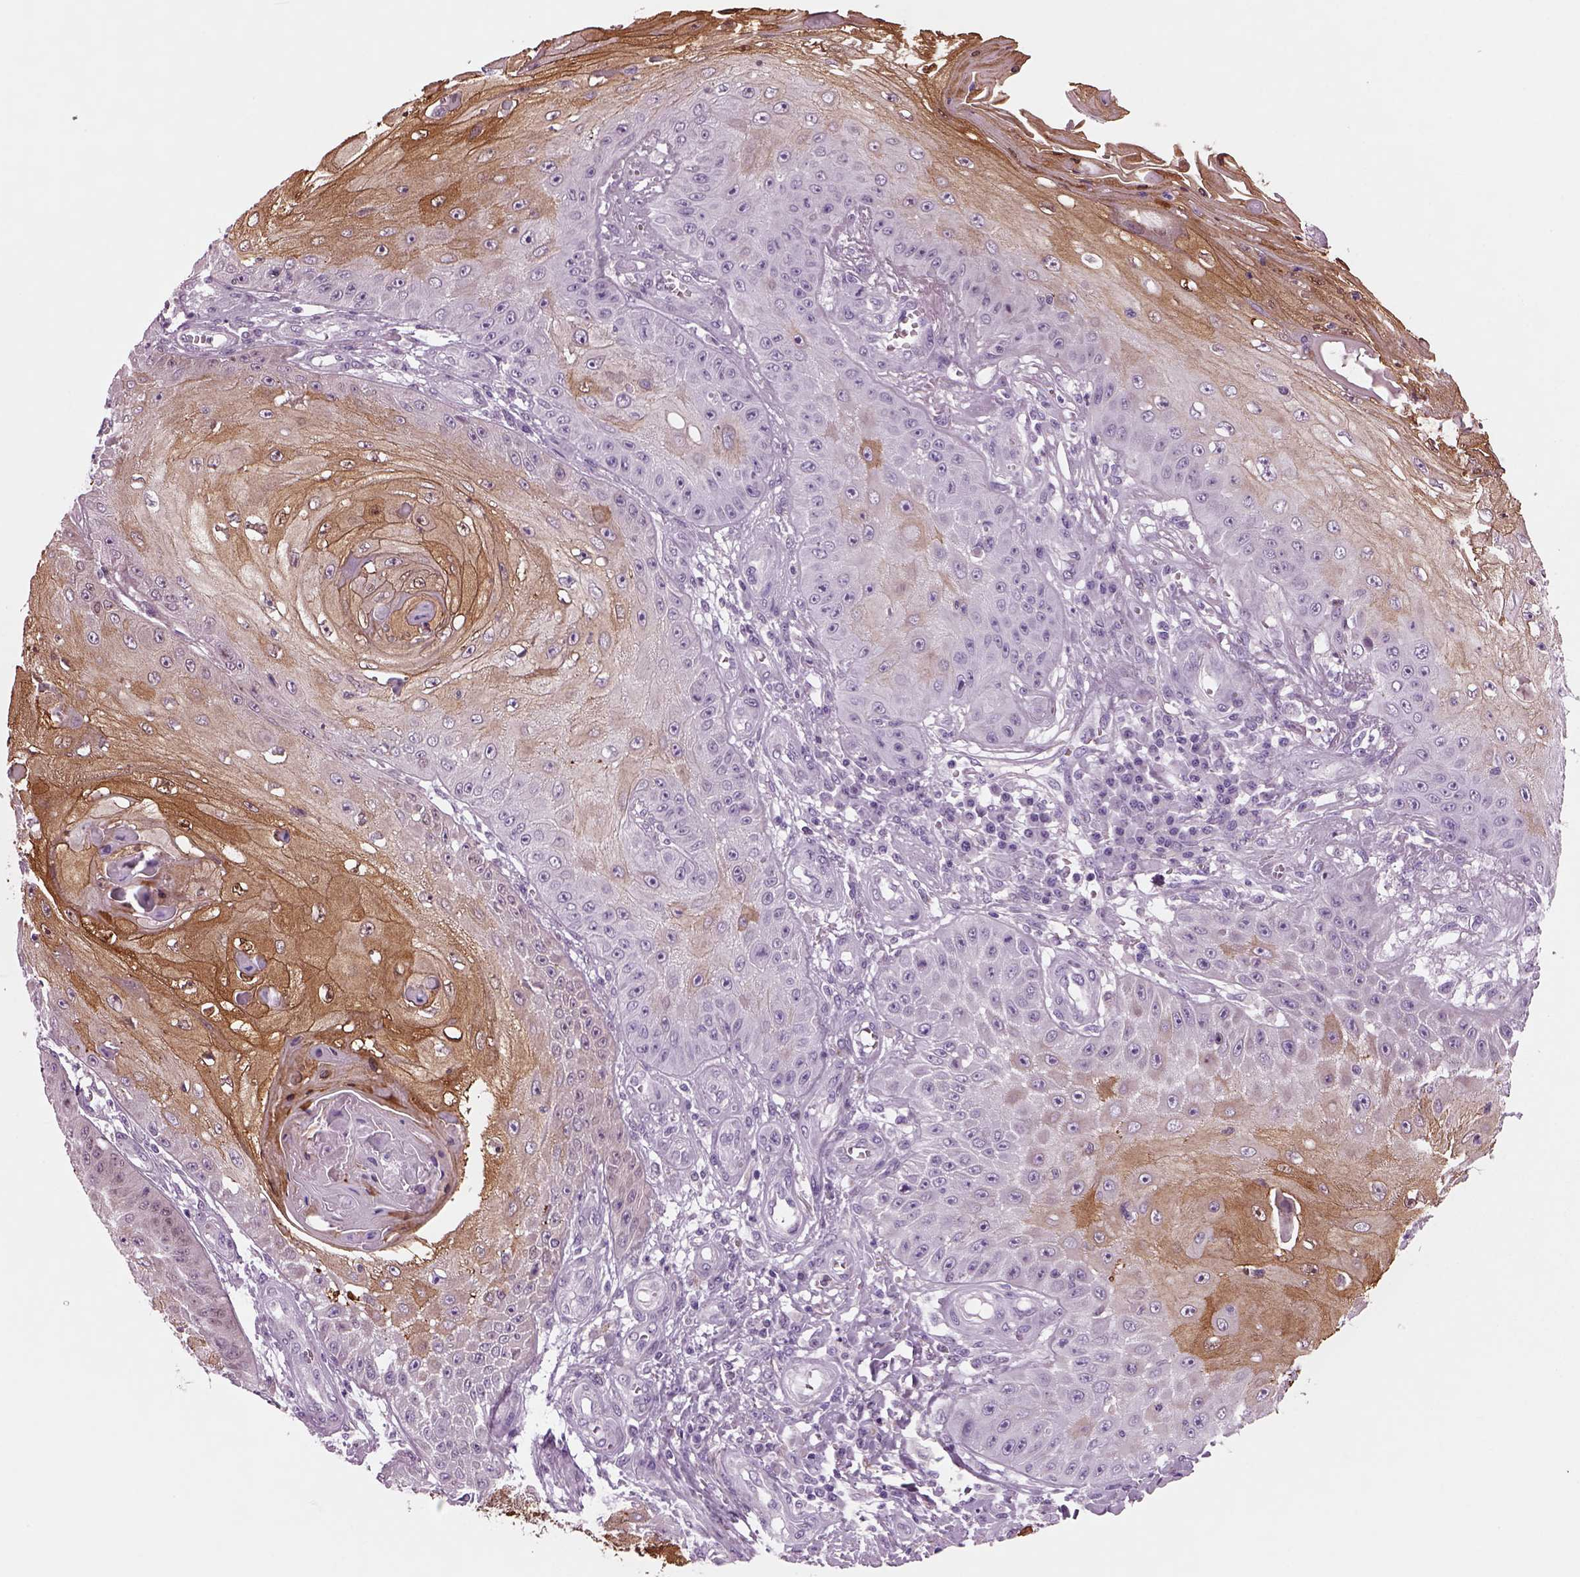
{"staining": {"intensity": "moderate", "quantity": "<25%", "location": "cytoplasmic/membranous"}, "tissue": "skin cancer", "cell_type": "Tumor cells", "image_type": "cancer", "snomed": [{"axis": "morphology", "description": "Squamous cell carcinoma, NOS"}, {"axis": "topography", "description": "Skin"}], "caption": "Skin squamous cell carcinoma stained with DAB immunohistochemistry exhibits low levels of moderate cytoplasmic/membranous staining in approximately <25% of tumor cells.", "gene": "PRR9", "patient": {"sex": "male", "age": 70}}